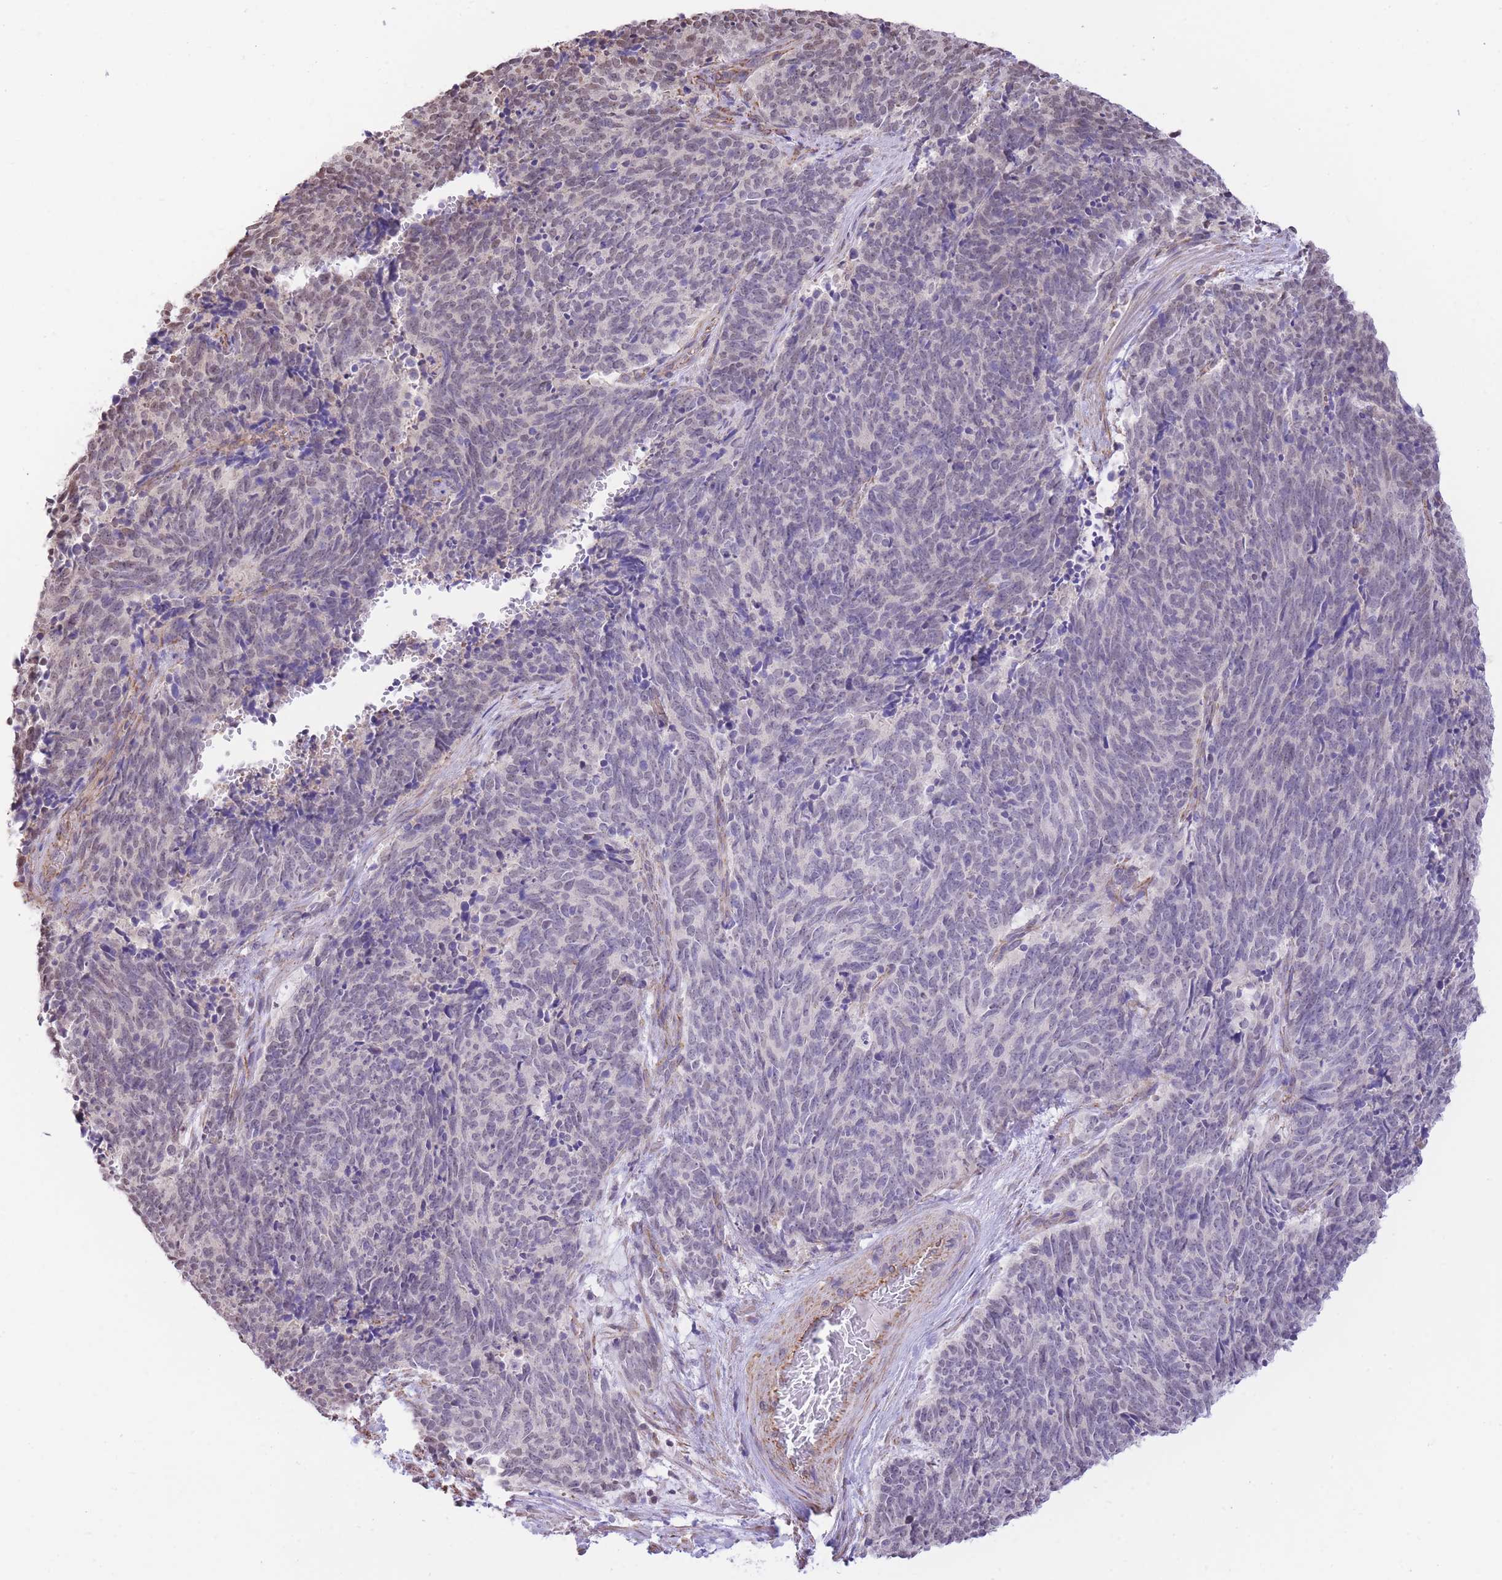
{"staining": {"intensity": "negative", "quantity": "none", "location": "none"}, "tissue": "cervical cancer", "cell_type": "Tumor cells", "image_type": "cancer", "snomed": [{"axis": "morphology", "description": "Squamous cell carcinoma, NOS"}, {"axis": "topography", "description": "Cervix"}], "caption": "DAB (3,3'-diaminobenzidine) immunohistochemical staining of cervical cancer shows no significant expression in tumor cells.", "gene": "PSG8", "patient": {"sex": "female", "age": 29}}